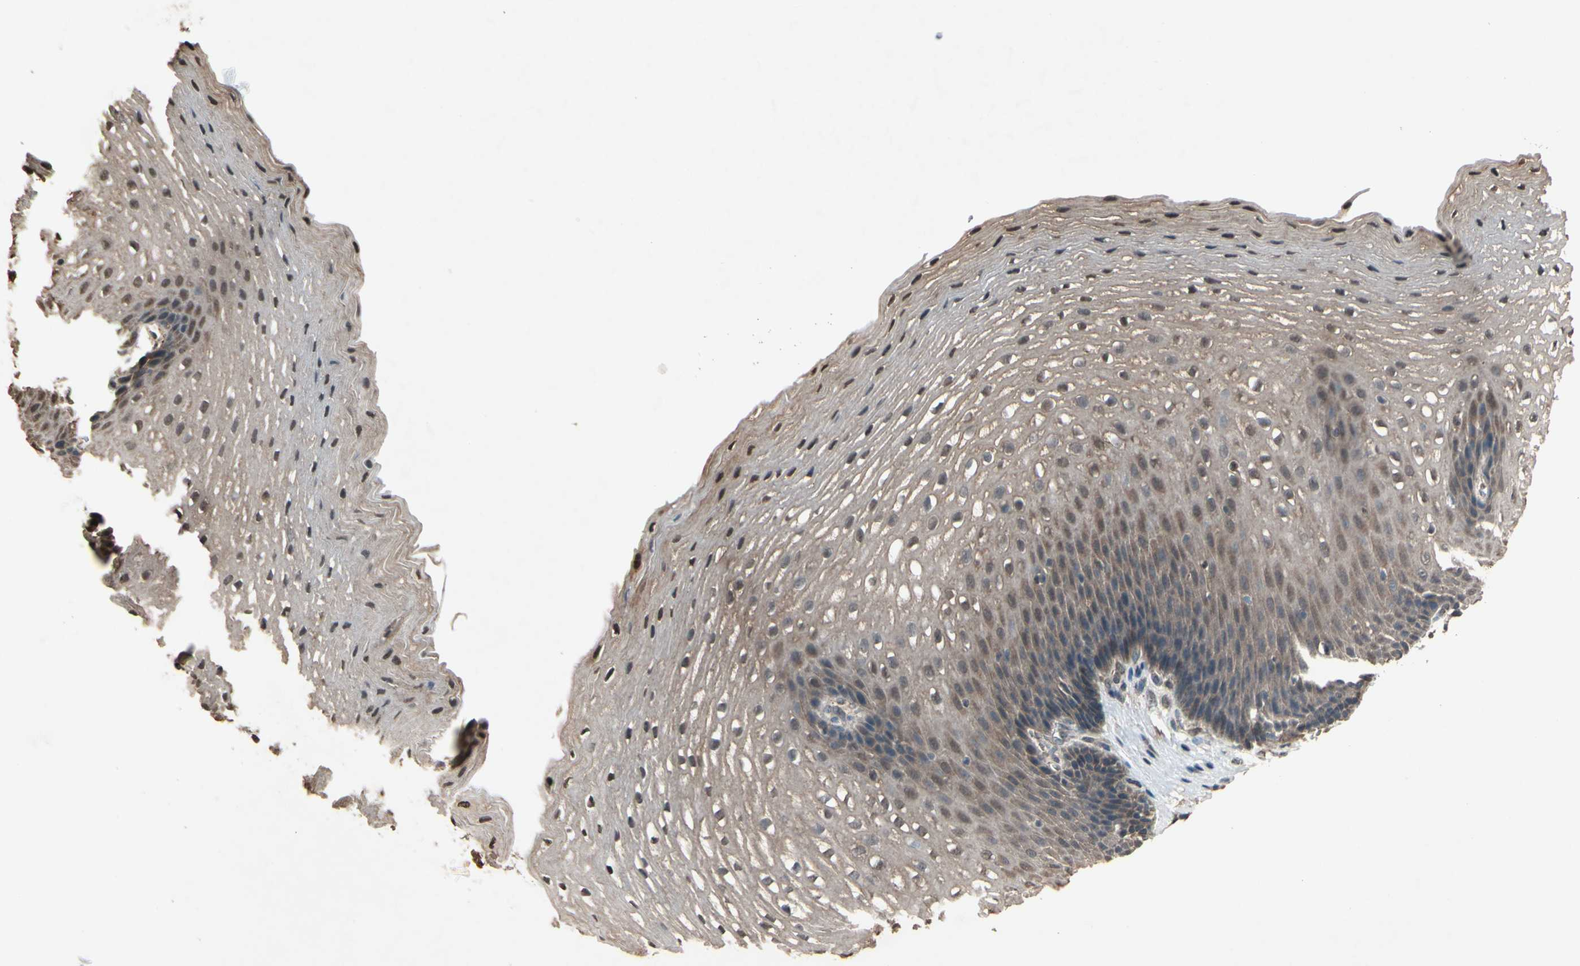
{"staining": {"intensity": "moderate", "quantity": ">75%", "location": "cytoplasmic/membranous,nuclear"}, "tissue": "esophagus", "cell_type": "Squamous epithelial cells", "image_type": "normal", "snomed": [{"axis": "morphology", "description": "Normal tissue, NOS"}, {"axis": "topography", "description": "Esophagus"}], "caption": "Esophagus stained for a protein displays moderate cytoplasmic/membranous,nuclear positivity in squamous epithelial cells. Nuclei are stained in blue.", "gene": "PNPLA7", "patient": {"sex": "male", "age": 48}}